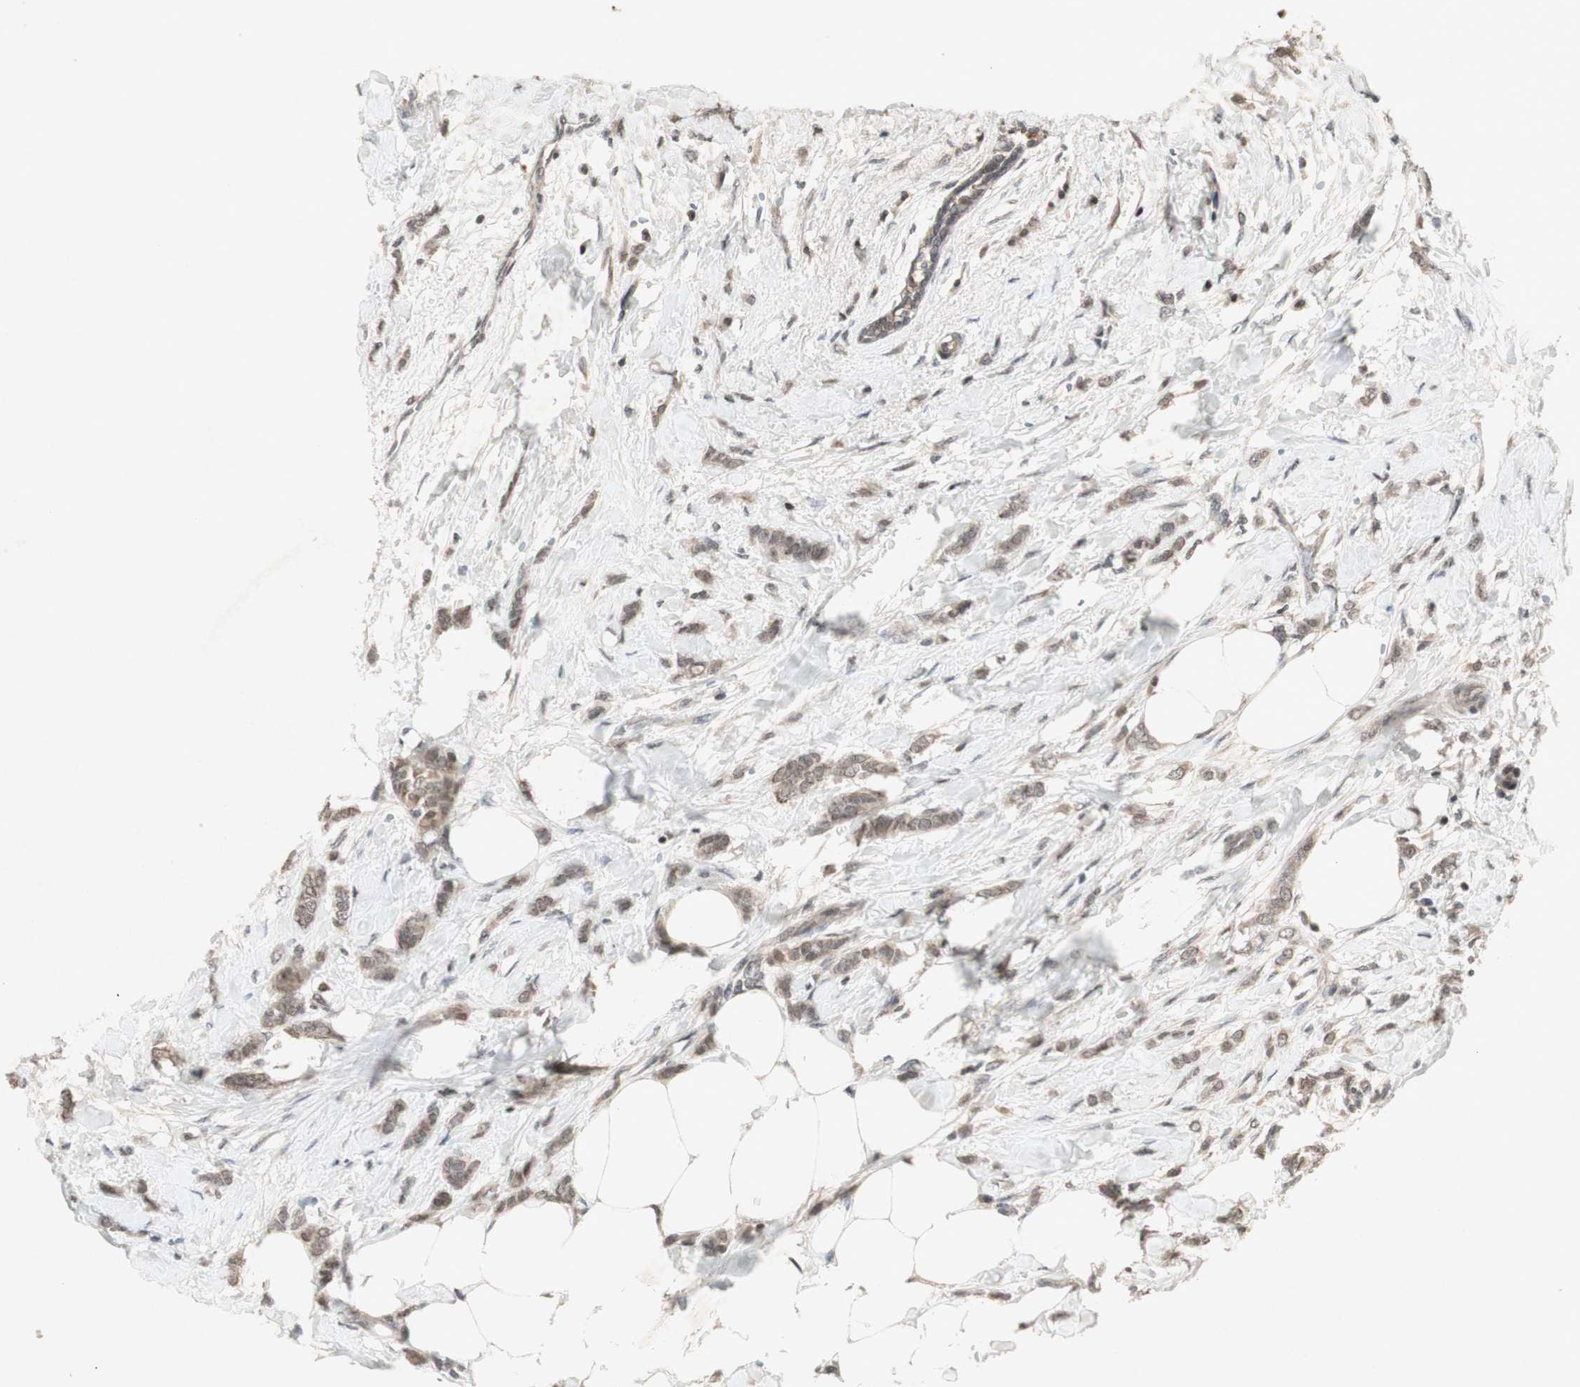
{"staining": {"intensity": "weak", "quantity": ">75%", "location": "cytoplasmic/membranous"}, "tissue": "breast cancer", "cell_type": "Tumor cells", "image_type": "cancer", "snomed": [{"axis": "morphology", "description": "Lobular carcinoma, in situ"}, {"axis": "morphology", "description": "Lobular carcinoma"}, {"axis": "topography", "description": "Breast"}], "caption": "Protein analysis of lobular carcinoma (breast) tissue reveals weak cytoplasmic/membranous staining in approximately >75% of tumor cells. The staining was performed using DAB to visualize the protein expression in brown, while the nuclei were stained in blue with hematoxylin (Magnification: 20x).", "gene": "PLXNA1", "patient": {"sex": "female", "age": 41}}